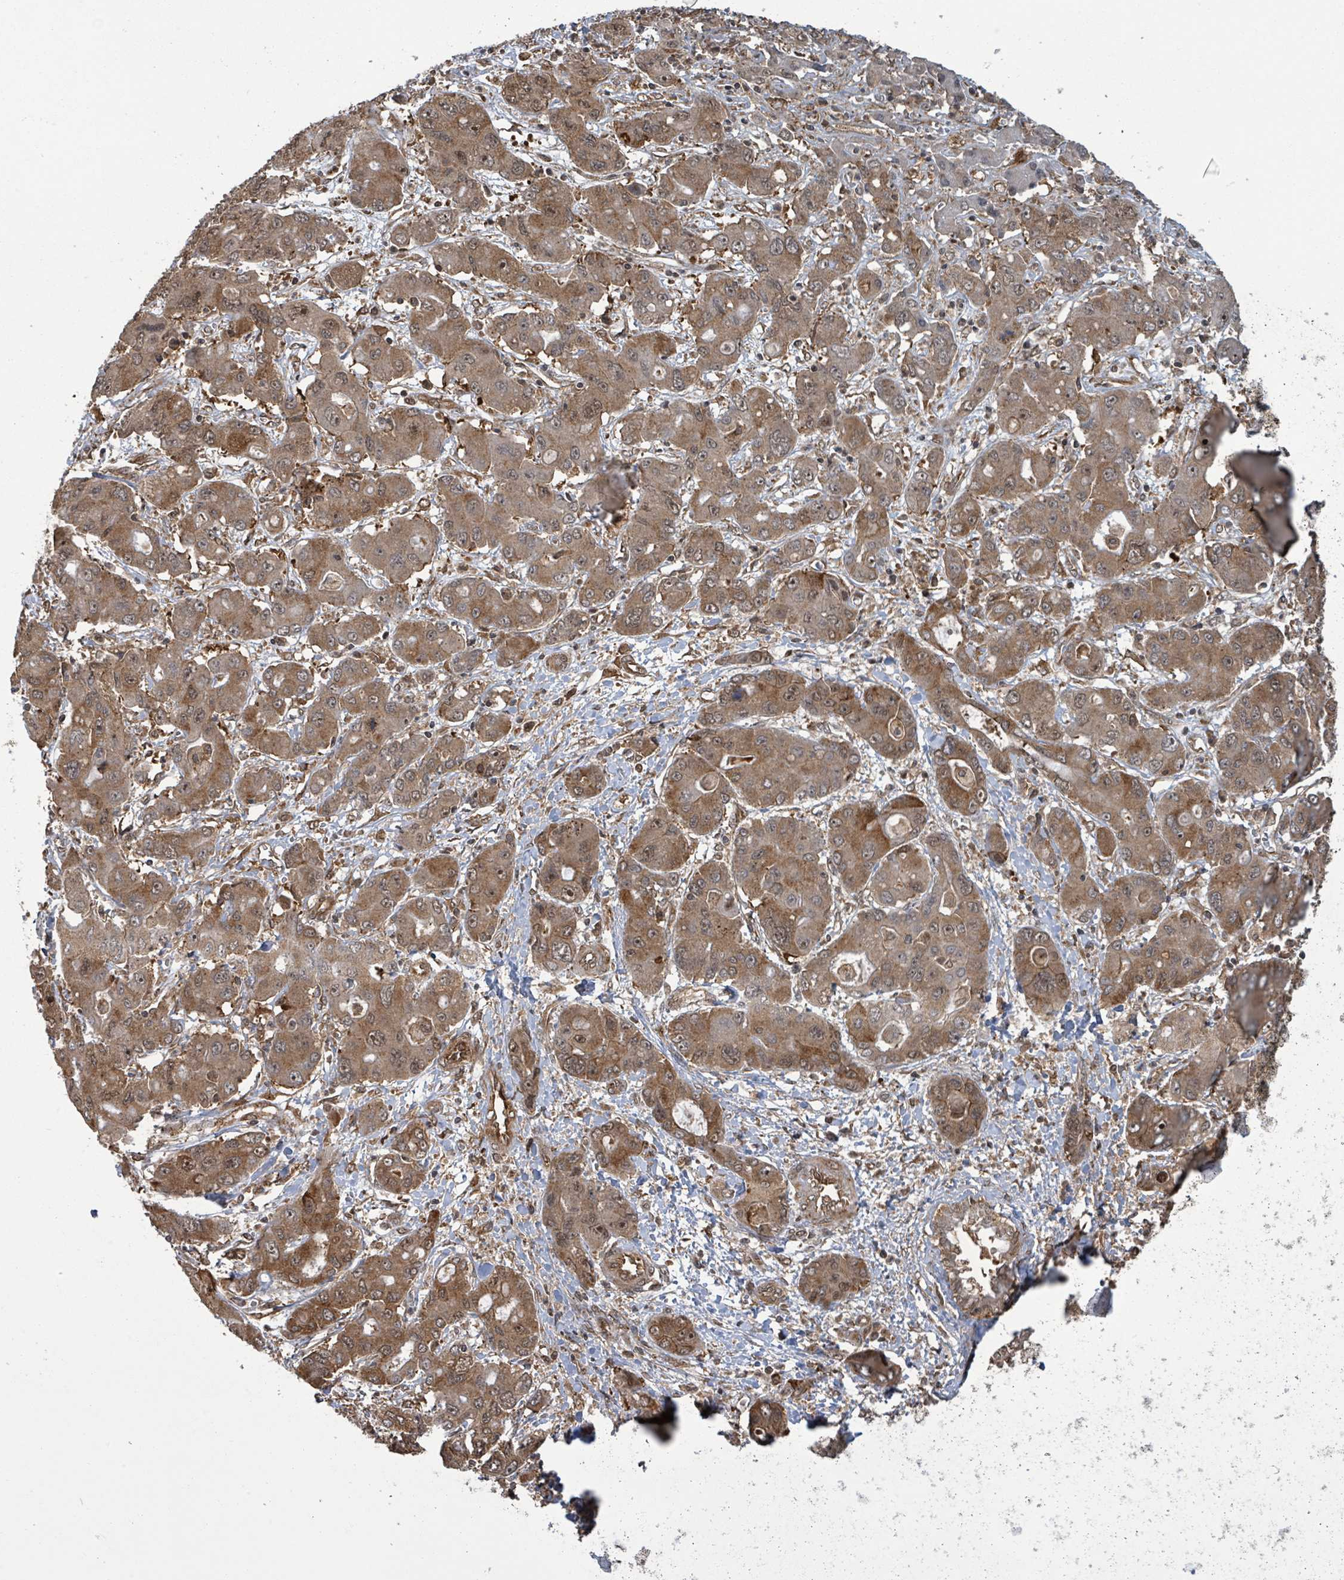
{"staining": {"intensity": "moderate", "quantity": ">75%", "location": "cytoplasmic/membranous,nuclear"}, "tissue": "liver cancer", "cell_type": "Tumor cells", "image_type": "cancer", "snomed": [{"axis": "morphology", "description": "Cholangiocarcinoma"}, {"axis": "topography", "description": "Liver"}], "caption": "Moderate cytoplasmic/membranous and nuclear staining is identified in approximately >75% of tumor cells in liver cholangiocarcinoma.", "gene": "KLC1", "patient": {"sex": "male", "age": 67}}